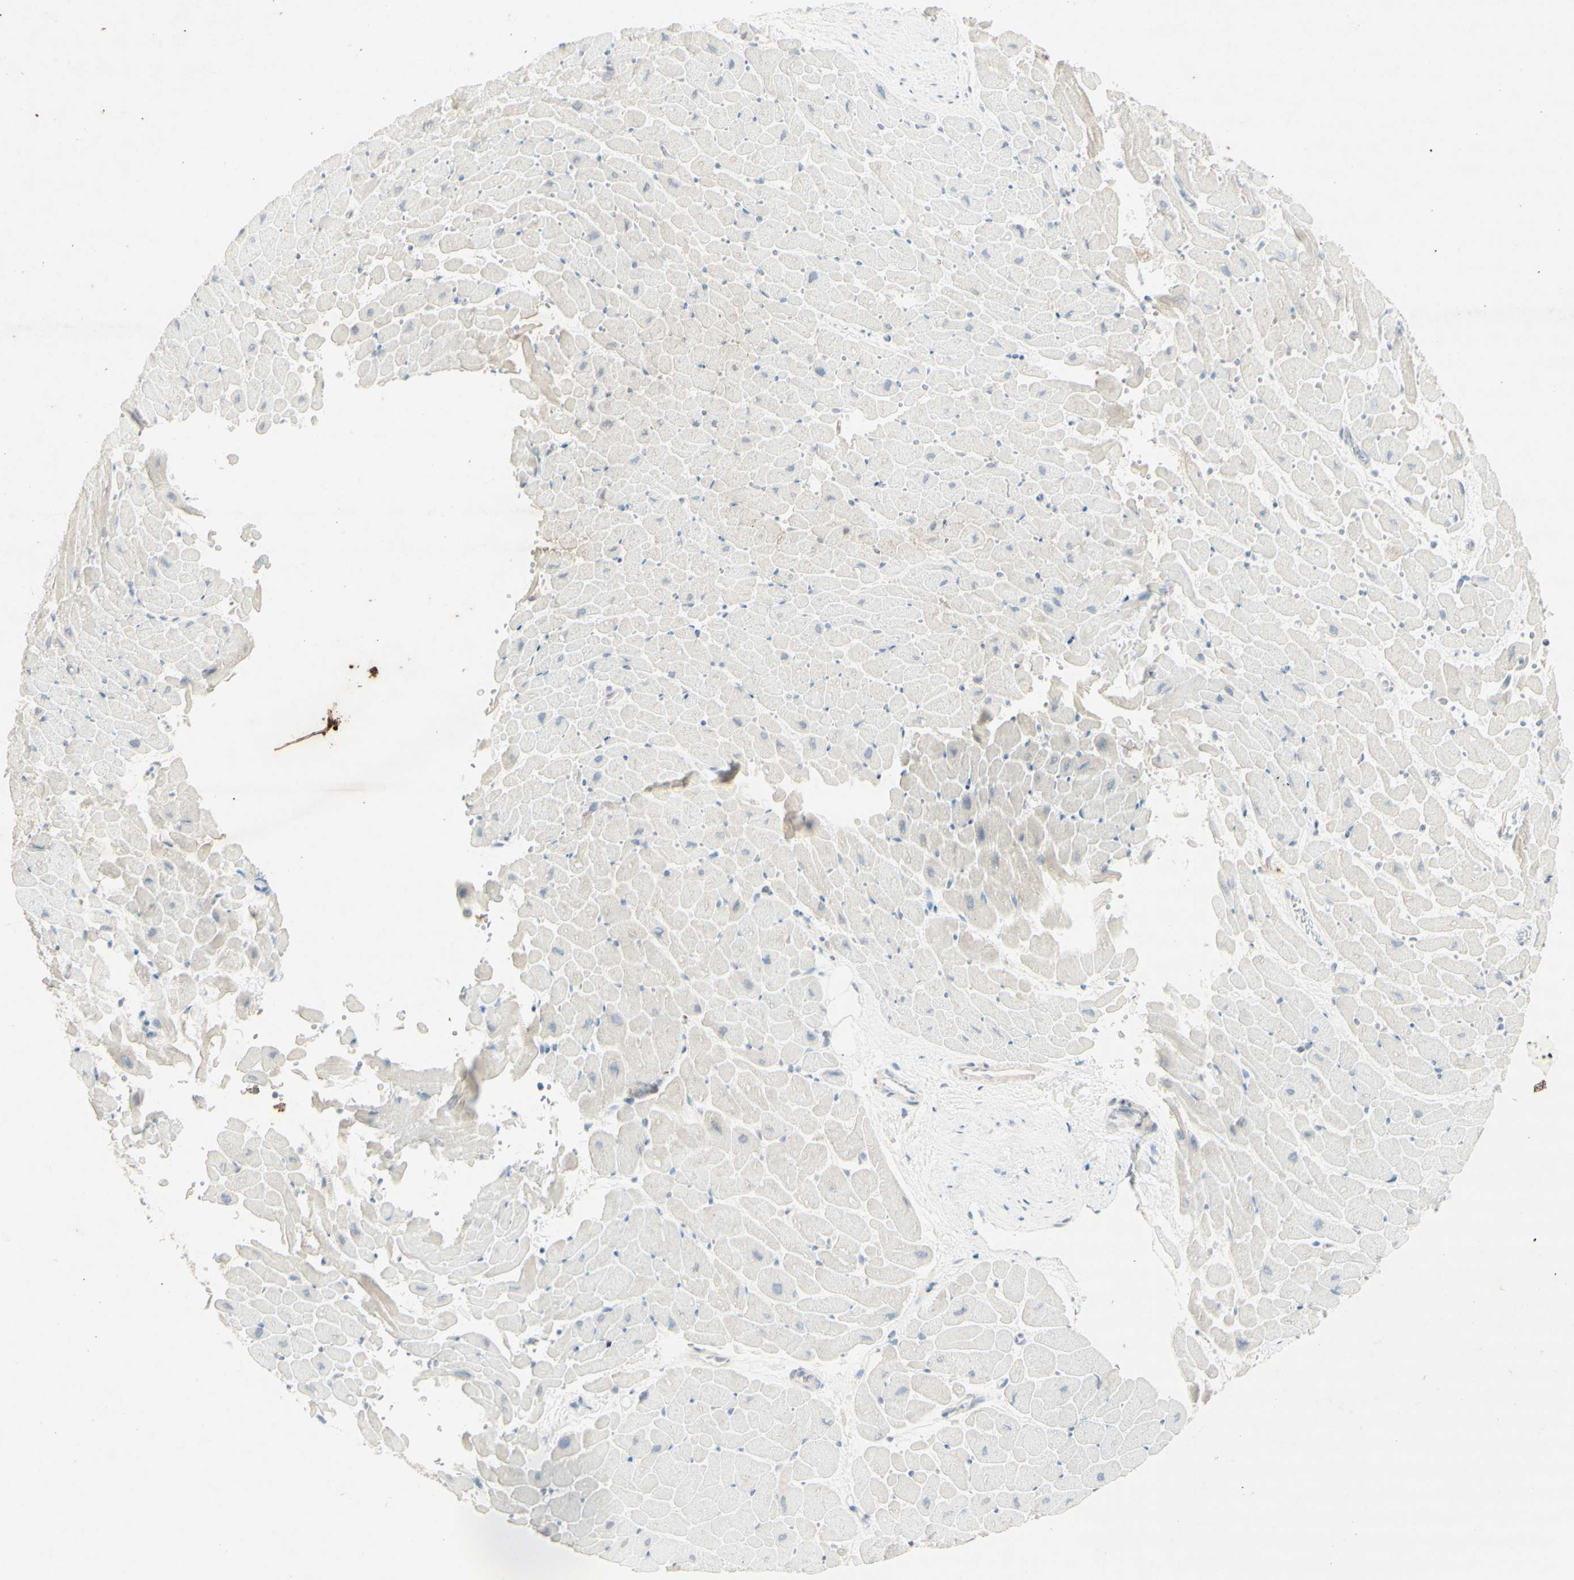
{"staining": {"intensity": "negative", "quantity": "none", "location": "none"}, "tissue": "heart muscle", "cell_type": "Cardiomyocytes", "image_type": "normal", "snomed": [{"axis": "morphology", "description": "Normal tissue, NOS"}, {"axis": "topography", "description": "Heart"}], "caption": "High magnification brightfield microscopy of unremarkable heart muscle stained with DAB (brown) and counterstained with hematoxylin (blue): cardiomyocytes show no significant expression. (Immunohistochemistry (ihc), brightfield microscopy, high magnification).", "gene": "ATP6V1B1", "patient": {"sex": "male", "age": 45}}